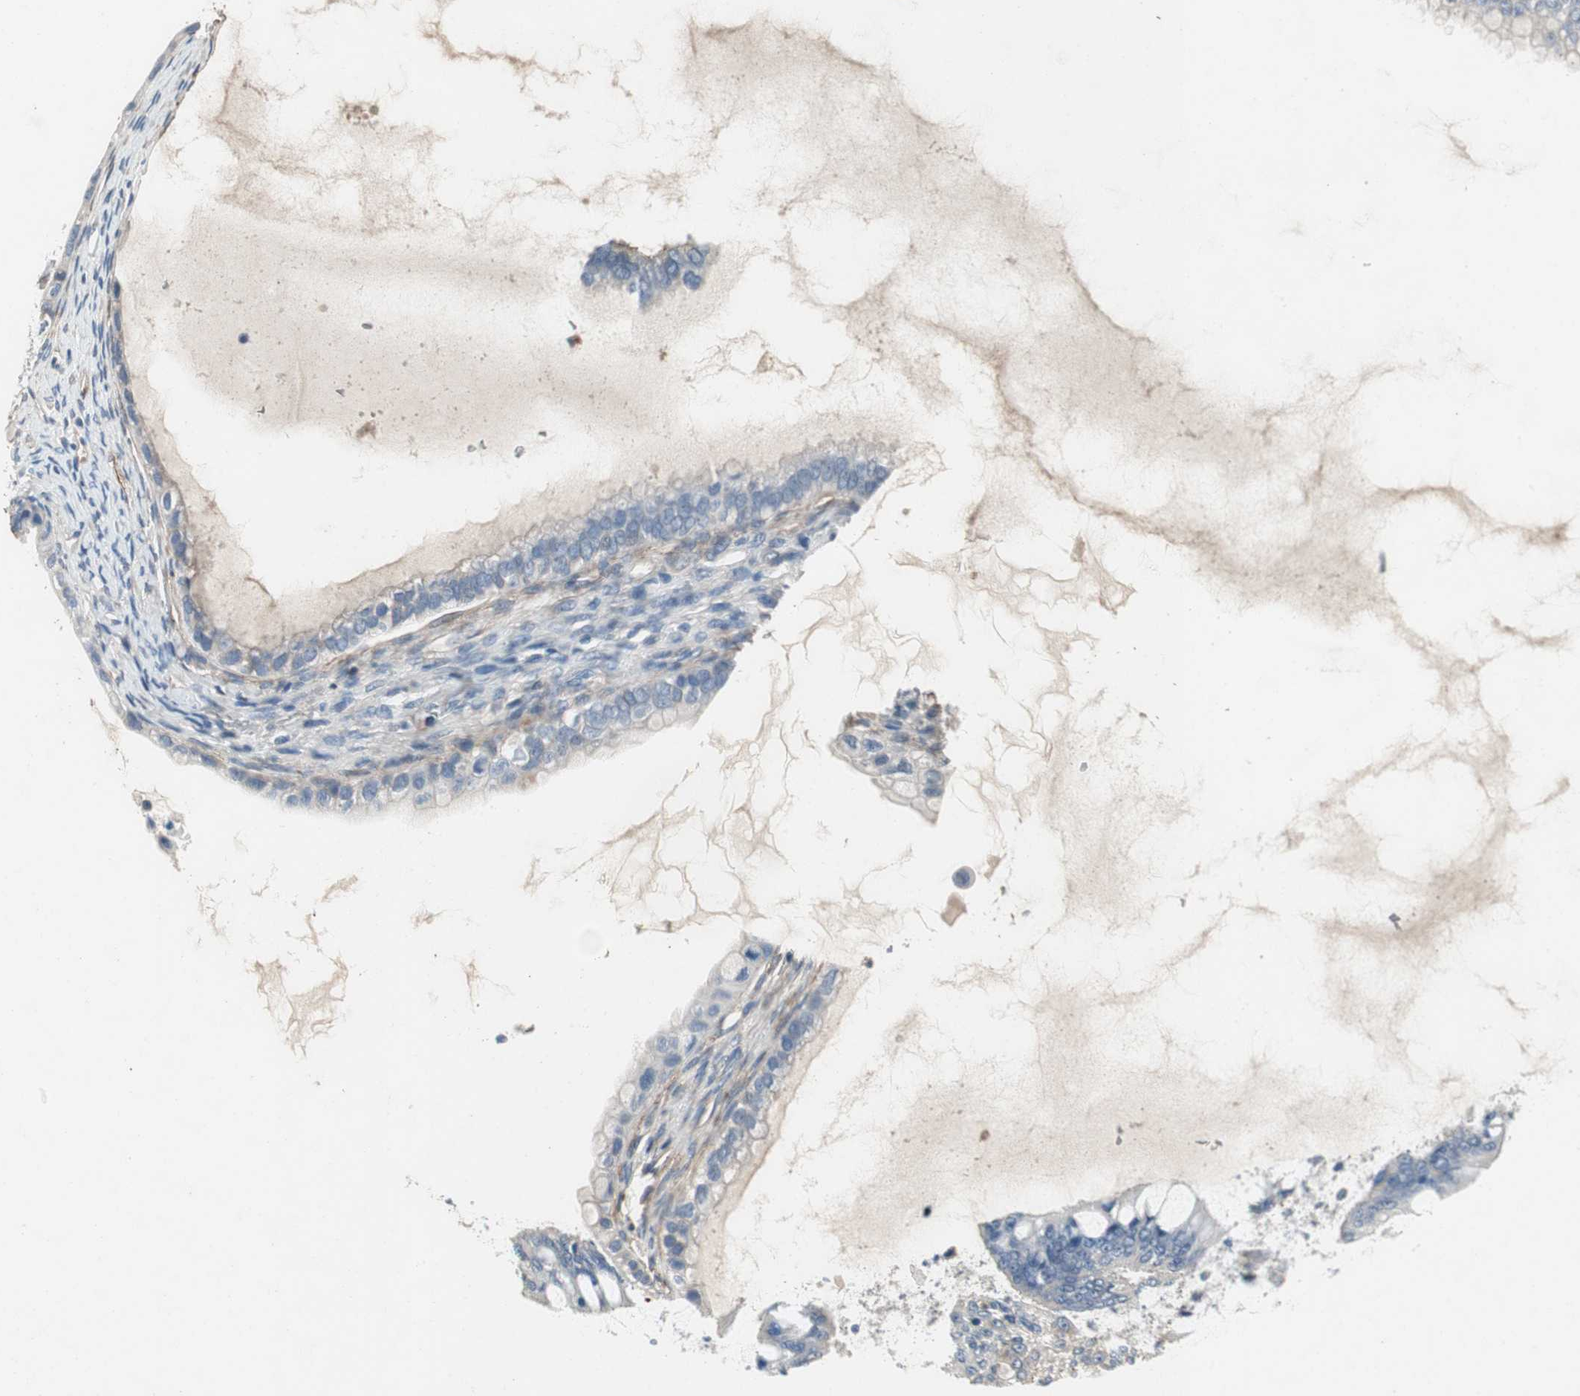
{"staining": {"intensity": "negative", "quantity": "none", "location": "none"}, "tissue": "ovarian cancer", "cell_type": "Tumor cells", "image_type": "cancer", "snomed": [{"axis": "morphology", "description": "Cystadenocarcinoma, mucinous, NOS"}, {"axis": "topography", "description": "Ovary"}], "caption": "Human mucinous cystadenocarcinoma (ovarian) stained for a protein using immunohistochemistry (IHC) demonstrates no positivity in tumor cells.", "gene": "ALPL", "patient": {"sex": "female", "age": 80}}